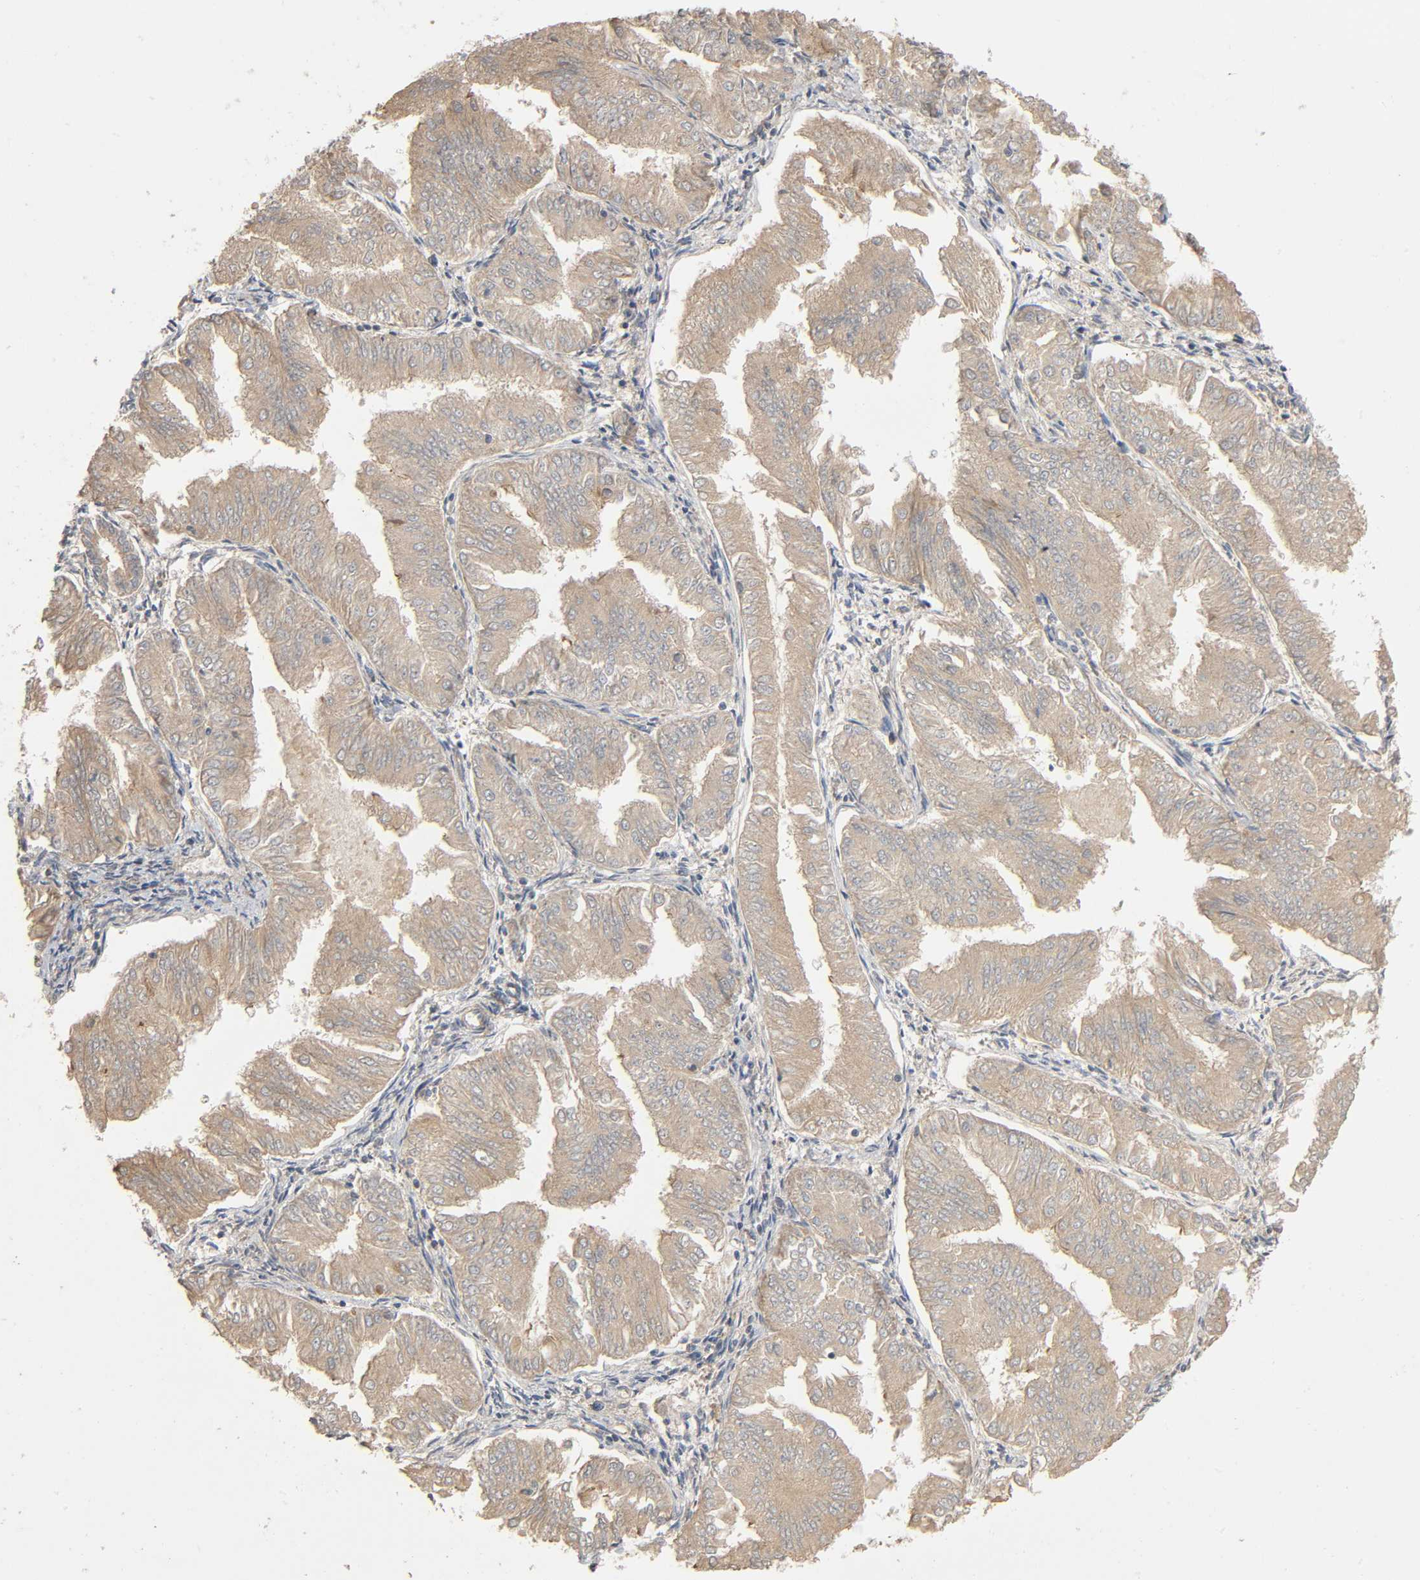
{"staining": {"intensity": "weak", "quantity": ">75%", "location": "cytoplasmic/membranous"}, "tissue": "endometrial cancer", "cell_type": "Tumor cells", "image_type": "cancer", "snomed": [{"axis": "morphology", "description": "Adenocarcinoma, NOS"}, {"axis": "topography", "description": "Endometrium"}], "caption": "A brown stain labels weak cytoplasmic/membranous staining of a protein in human endometrial adenocarcinoma tumor cells.", "gene": "SGSM1", "patient": {"sex": "female", "age": 53}}